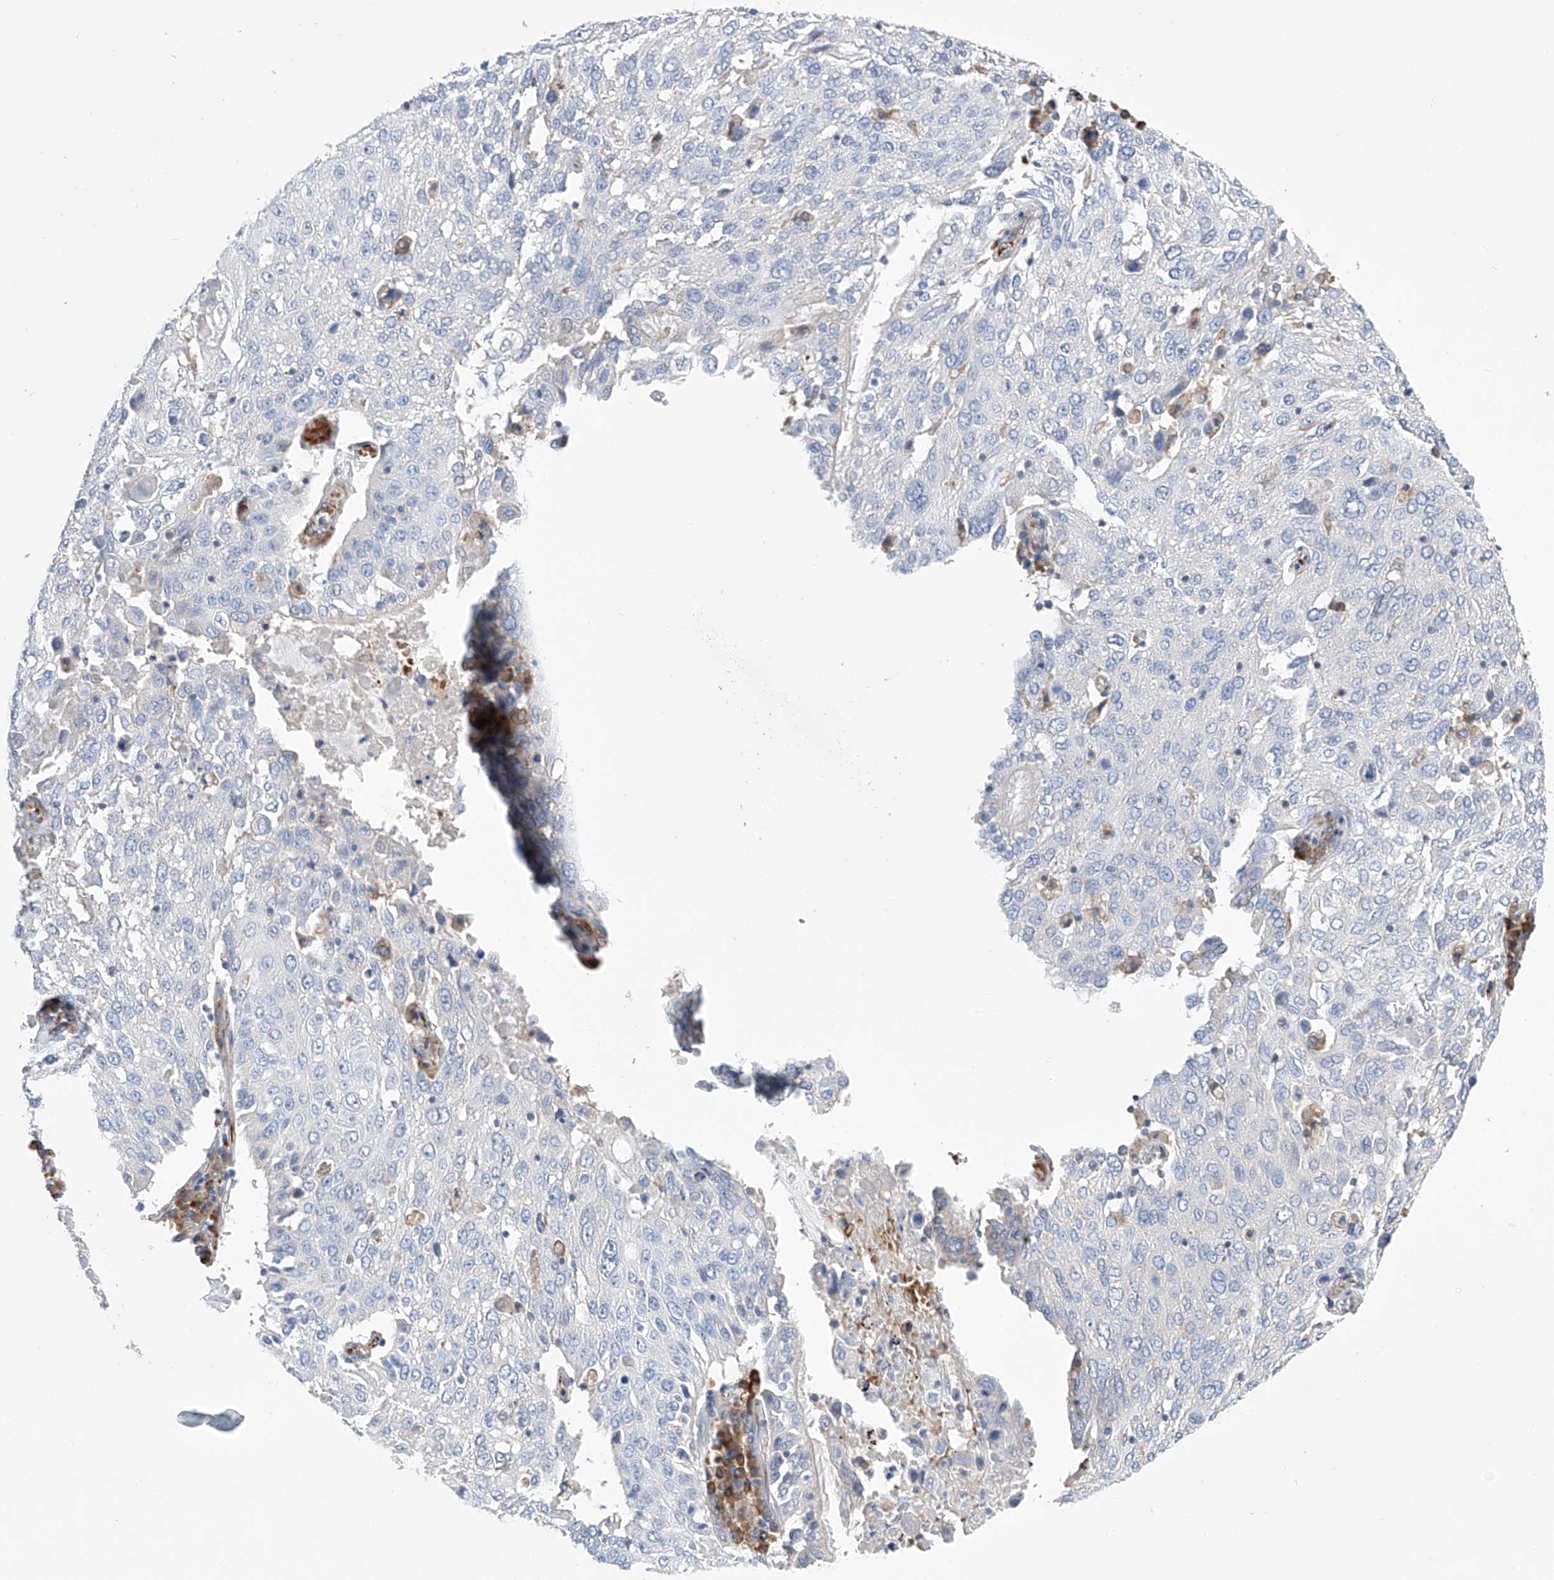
{"staining": {"intensity": "negative", "quantity": "none", "location": "none"}, "tissue": "lung cancer", "cell_type": "Tumor cells", "image_type": "cancer", "snomed": [{"axis": "morphology", "description": "Squamous cell carcinoma, NOS"}, {"axis": "topography", "description": "Lung"}], "caption": "Immunohistochemistry (IHC) of lung squamous cell carcinoma displays no expression in tumor cells. The staining was performed using DAB to visualize the protein expression in brown, while the nuclei were stained in blue with hematoxylin (Magnification: 20x).", "gene": "NFATC4", "patient": {"sex": "male", "age": 65}}